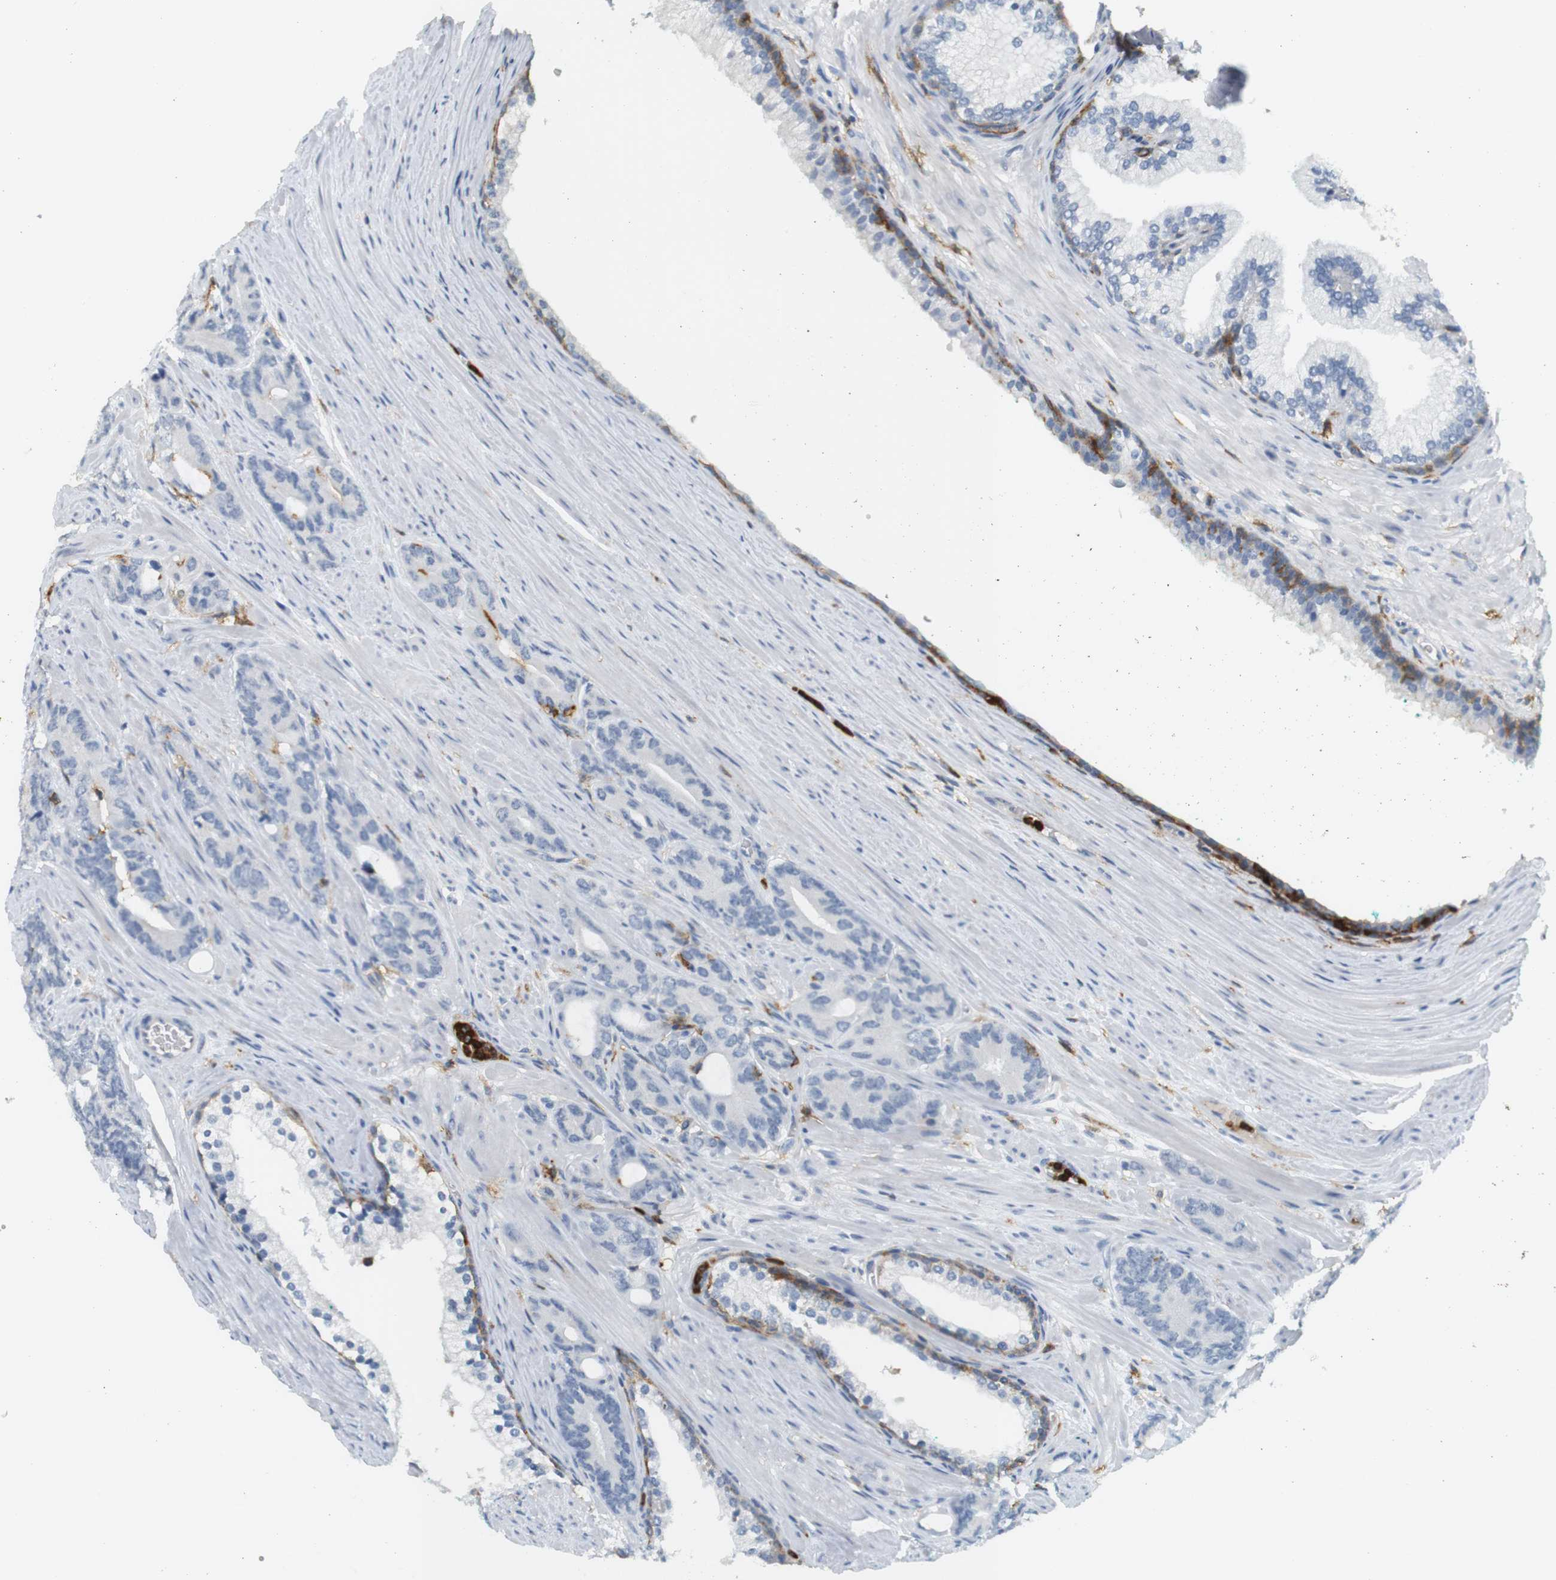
{"staining": {"intensity": "negative", "quantity": "none", "location": "none"}, "tissue": "prostate cancer", "cell_type": "Tumor cells", "image_type": "cancer", "snomed": [{"axis": "morphology", "description": "Adenocarcinoma, Low grade"}, {"axis": "topography", "description": "Prostate"}], "caption": "Tumor cells are negative for protein expression in human prostate cancer (adenocarcinoma (low-grade)).", "gene": "SIRPA", "patient": {"sex": "male", "age": 63}}